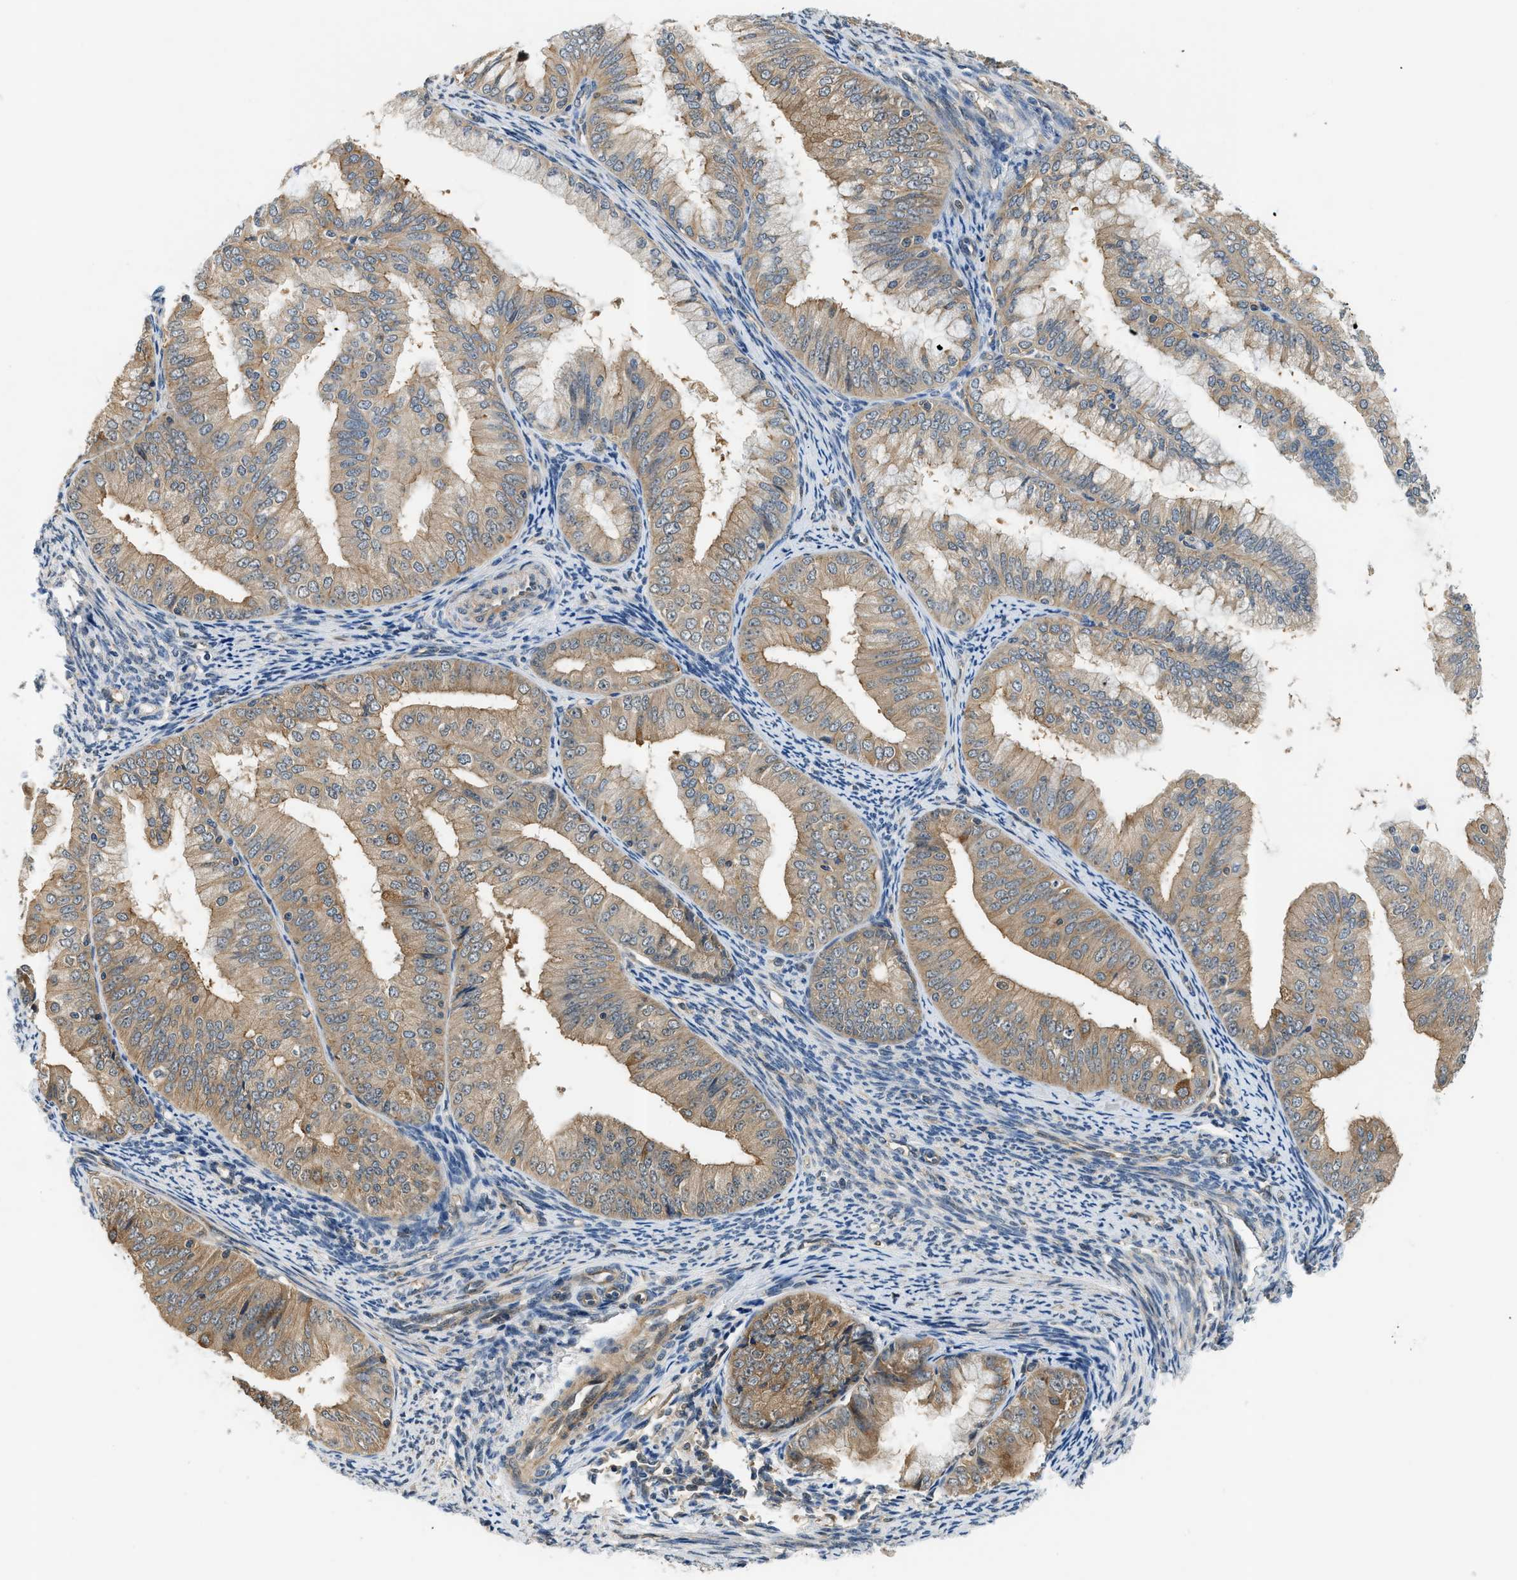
{"staining": {"intensity": "moderate", "quantity": ">75%", "location": "cytoplasmic/membranous"}, "tissue": "endometrial cancer", "cell_type": "Tumor cells", "image_type": "cancer", "snomed": [{"axis": "morphology", "description": "Adenocarcinoma, NOS"}, {"axis": "topography", "description": "Endometrium"}], "caption": "Tumor cells demonstrate moderate cytoplasmic/membranous positivity in about >75% of cells in endometrial cancer. (IHC, brightfield microscopy, high magnification).", "gene": "CBLB", "patient": {"sex": "female", "age": 63}}